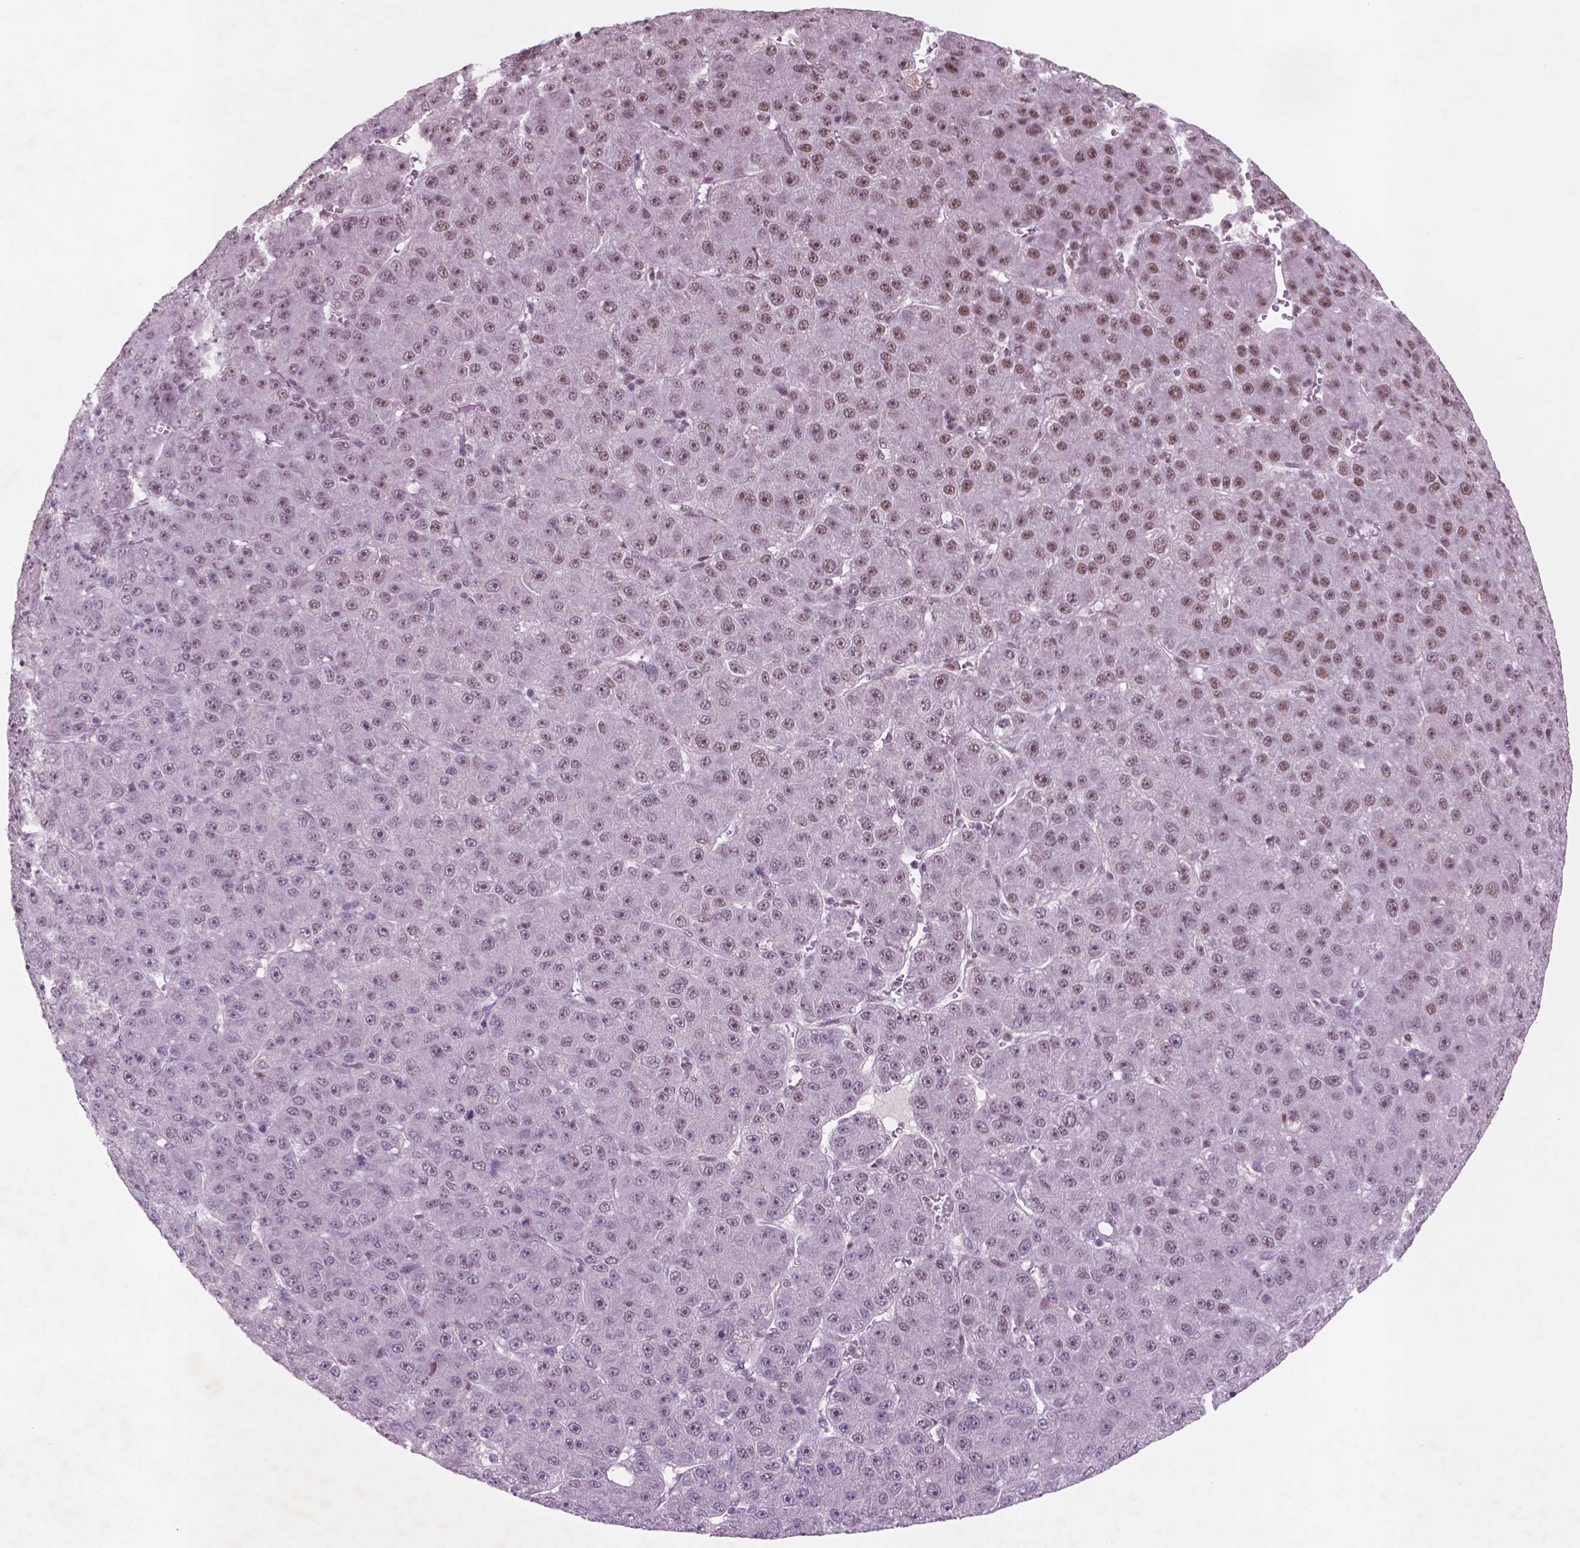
{"staining": {"intensity": "weak", "quantity": "25%-75%", "location": "nuclear"}, "tissue": "liver cancer", "cell_type": "Tumor cells", "image_type": "cancer", "snomed": [{"axis": "morphology", "description": "Carcinoma, Hepatocellular, NOS"}, {"axis": "topography", "description": "Liver"}], "caption": "Liver cancer (hepatocellular carcinoma) stained with a brown dye demonstrates weak nuclear positive expression in about 25%-75% of tumor cells.", "gene": "CTR9", "patient": {"sex": "male", "age": 67}}